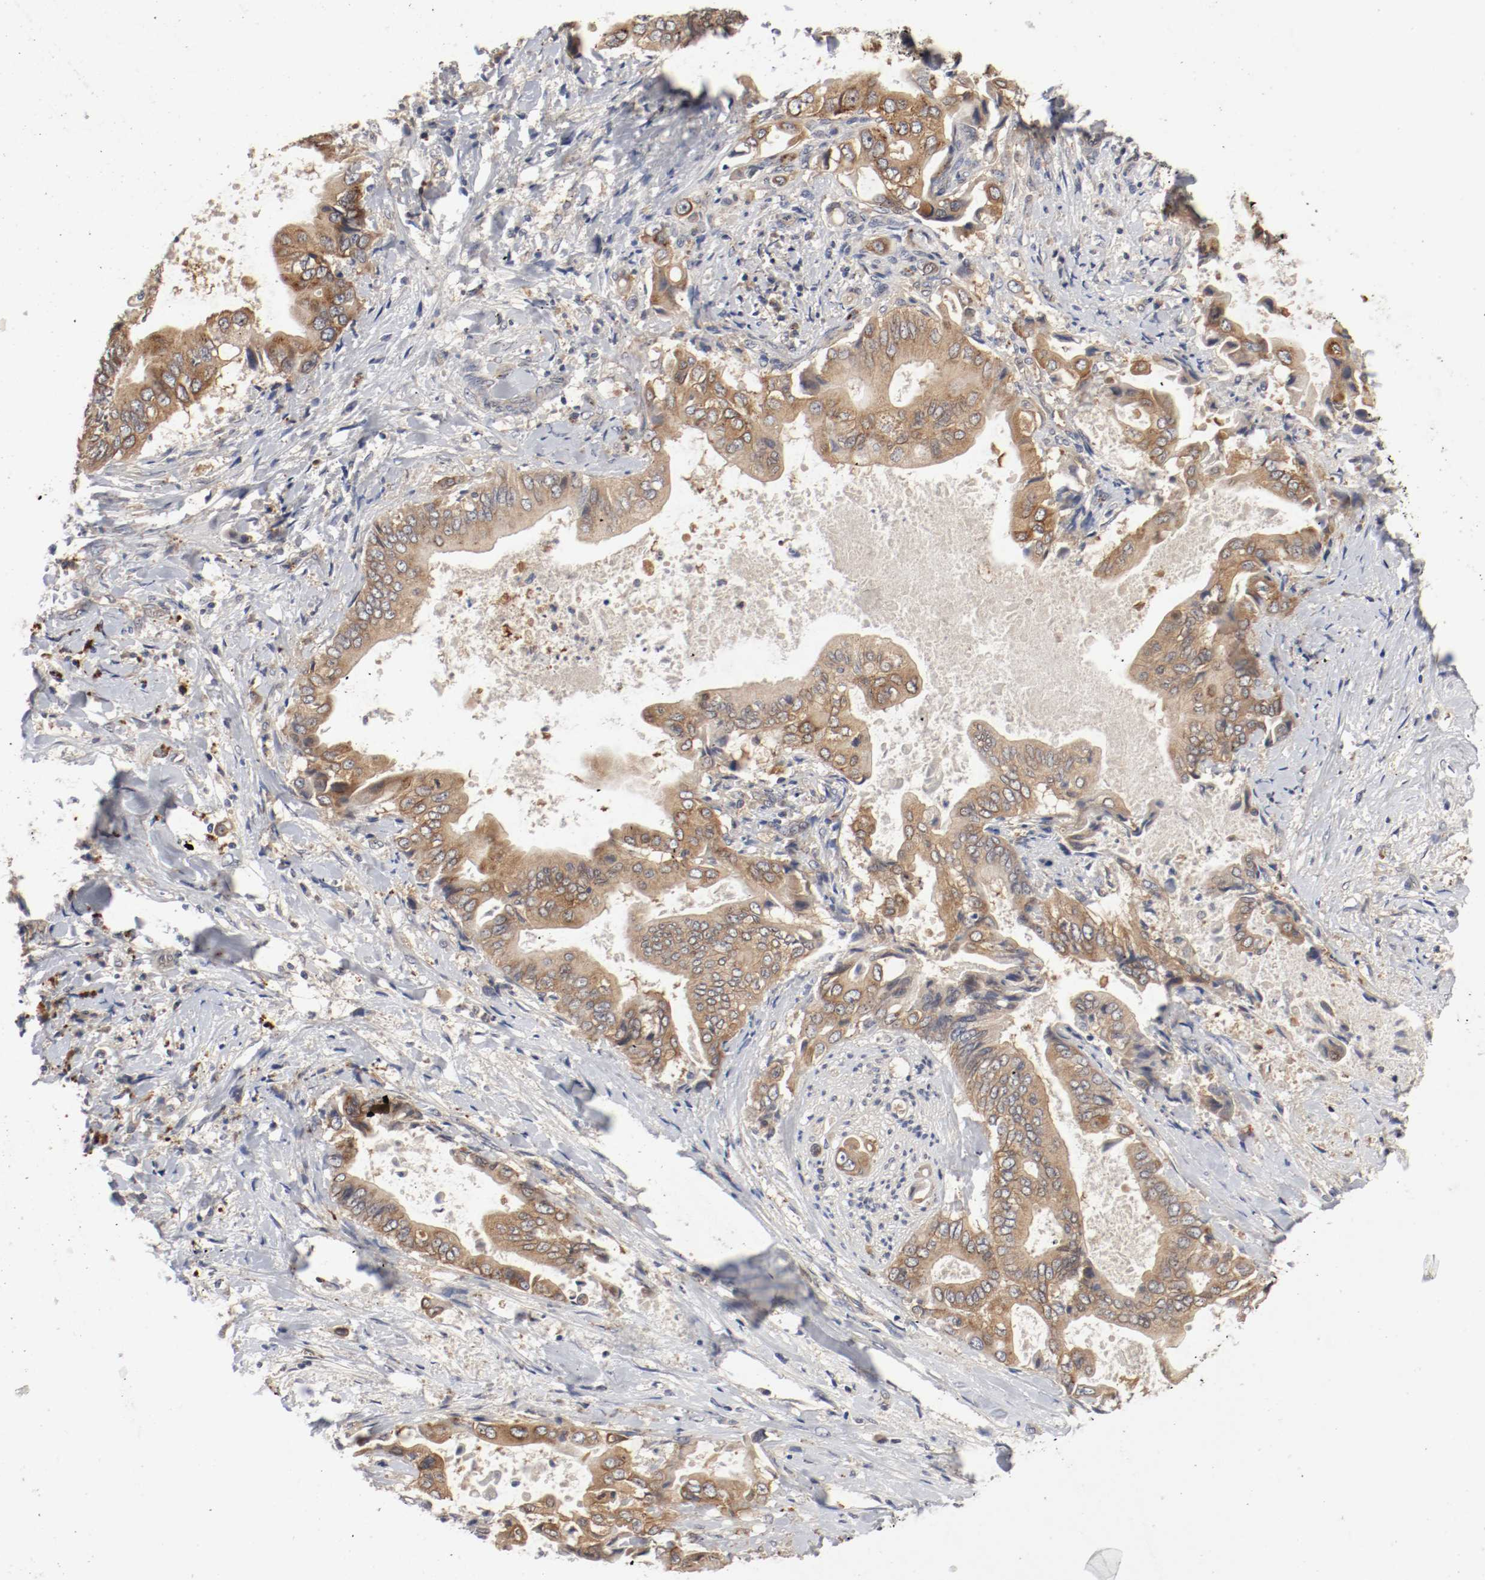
{"staining": {"intensity": "strong", "quantity": ">75%", "location": "cytoplasmic/membranous"}, "tissue": "liver cancer", "cell_type": "Tumor cells", "image_type": "cancer", "snomed": [{"axis": "morphology", "description": "Cholangiocarcinoma"}, {"axis": "topography", "description": "Liver"}], "caption": "A high-resolution micrograph shows immunohistochemistry (IHC) staining of liver cholangiocarcinoma, which demonstrates strong cytoplasmic/membranous staining in about >75% of tumor cells.", "gene": "REN", "patient": {"sex": "male", "age": 58}}